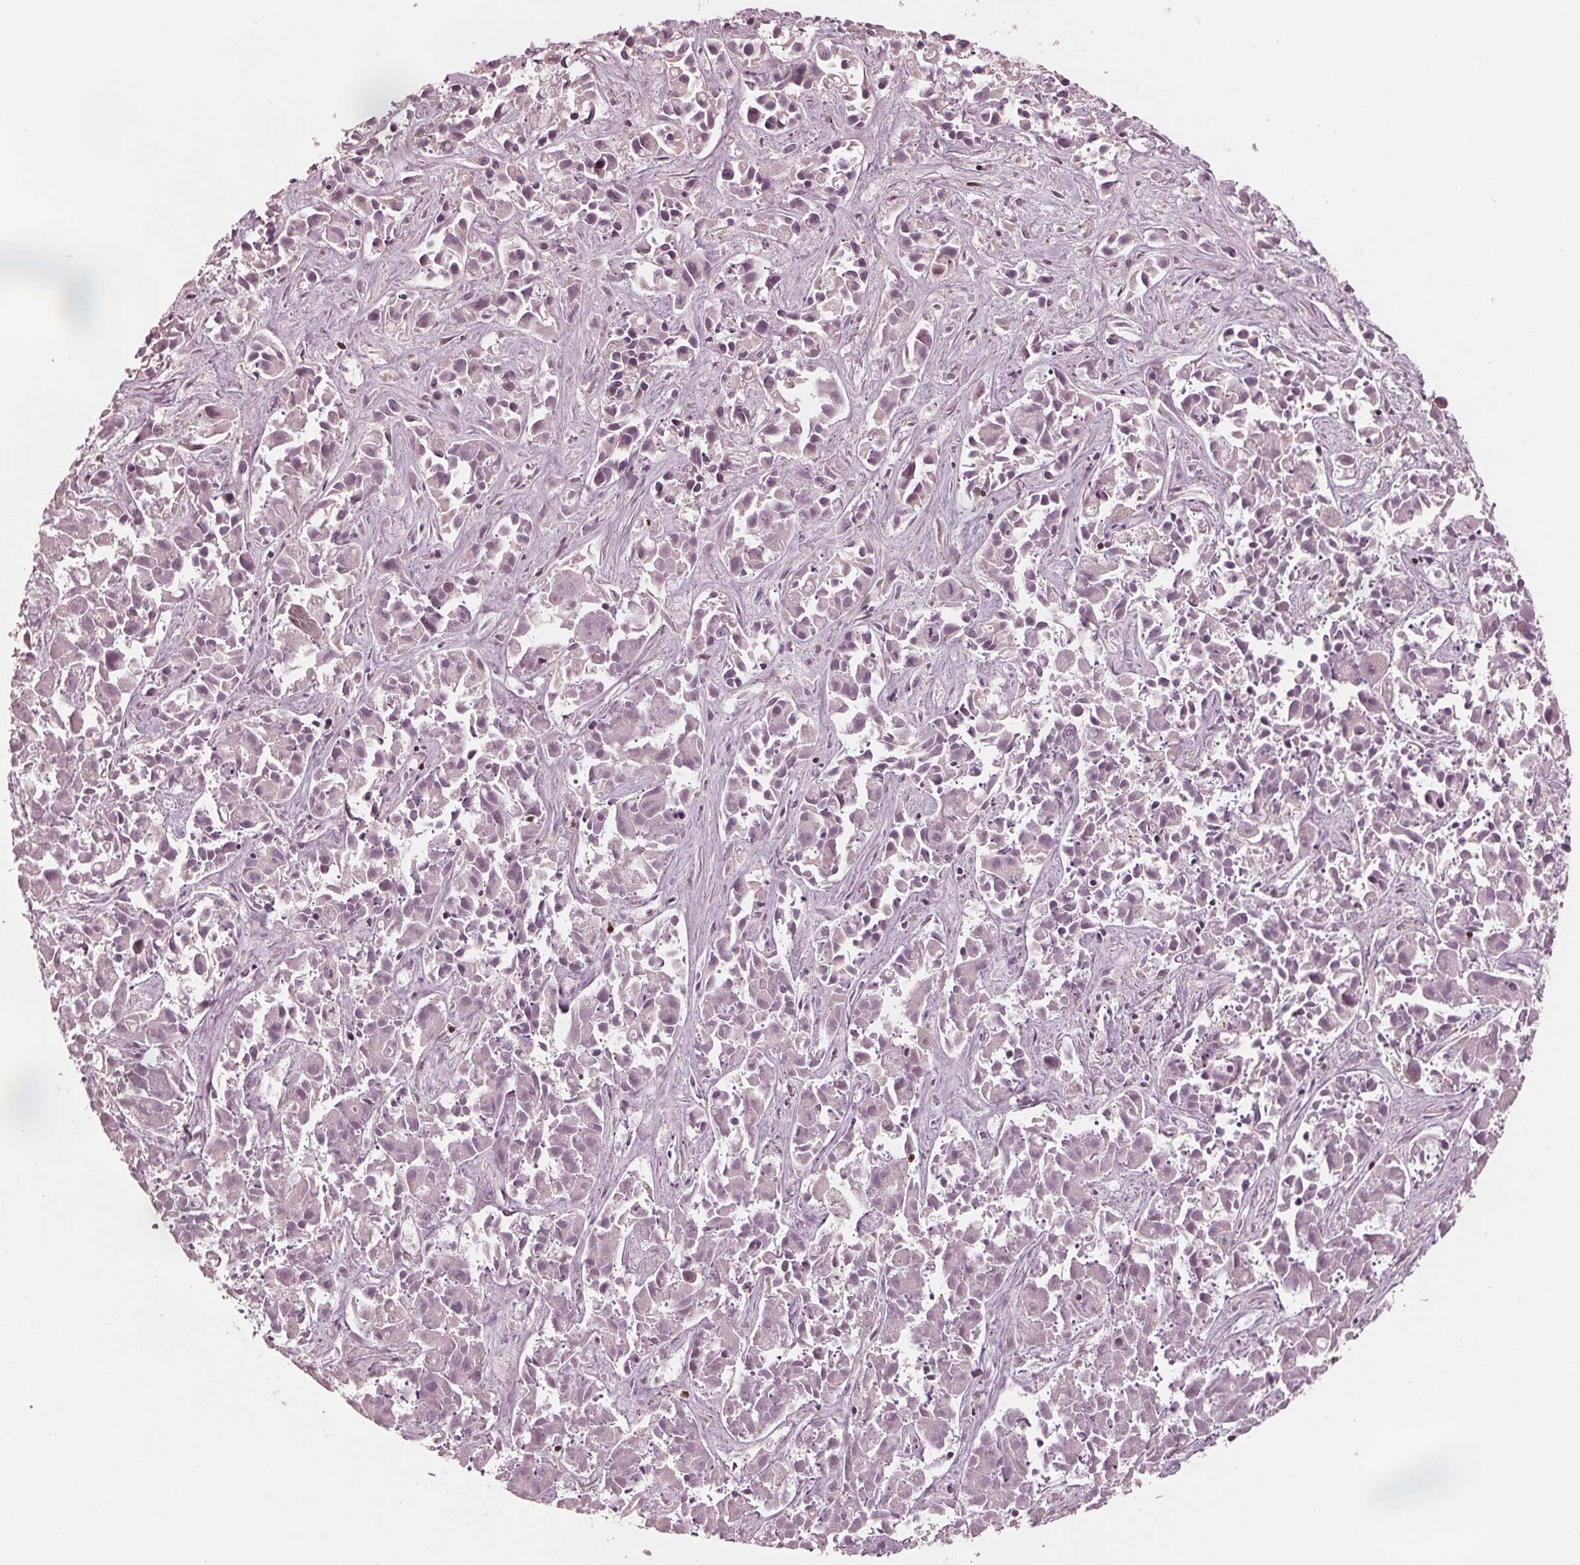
{"staining": {"intensity": "negative", "quantity": "none", "location": "none"}, "tissue": "liver cancer", "cell_type": "Tumor cells", "image_type": "cancer", "snomed": [{"axis": "morphology", "description": "Cholangiocarcinoma"}, {"axis": "topography", "description": "Liver"}], "caption": "Immunohistochemistry of human liver cancer (cholangiocarcinoma) demonstrates no positivity in tumor cells. (Brightfield microscopy of DAB immunohistochemistry at high magnification).", "gene": "ING3", "patient": {"sex": "female", "age": 81}}